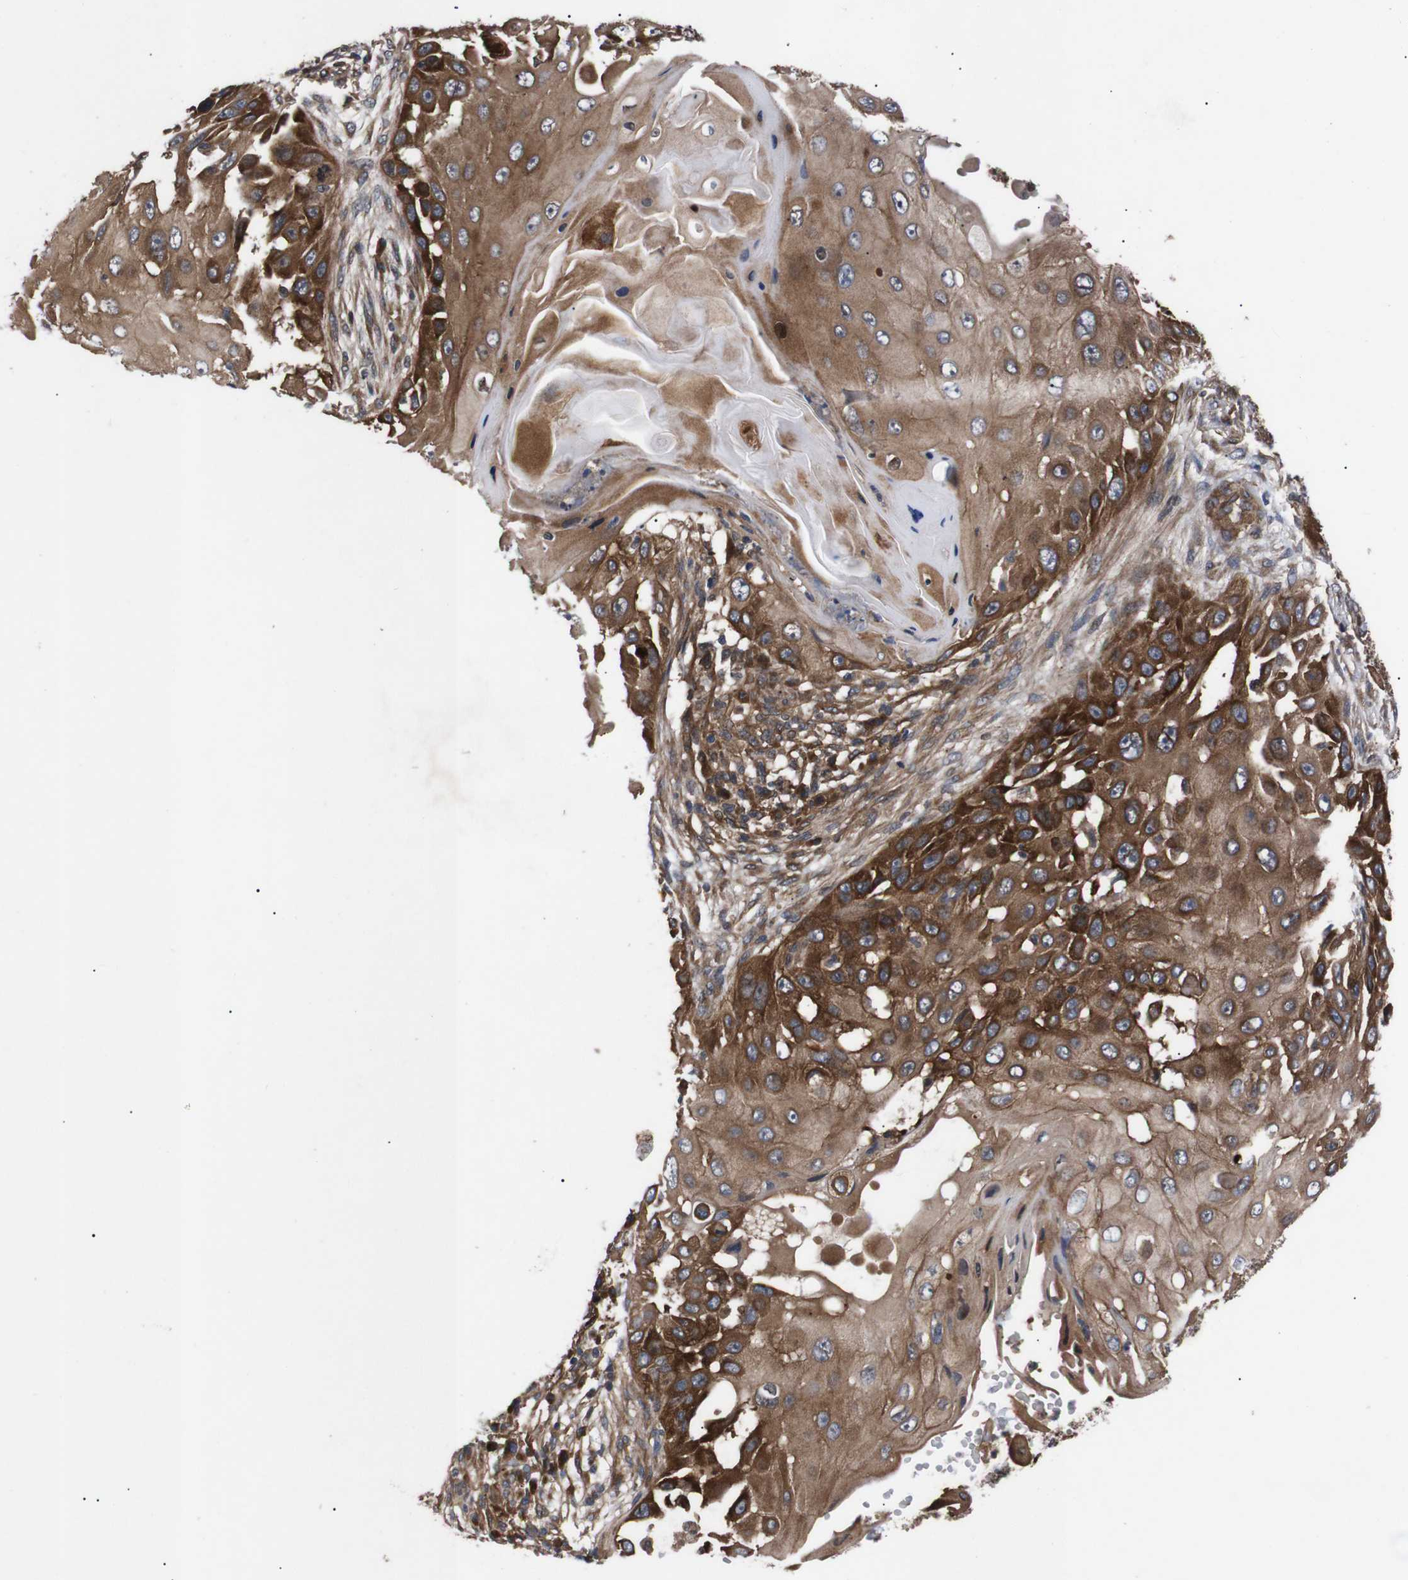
{"staining": {"intensity": "strong", "quantity": ">75%", "location": "cytoplasmic/membranous"}, "tissue": "skin cancer", "cell_type": "Tumor cells", "image_type": "cancer", "snomed": [{"axis": "morphology", "description": "Squamous cell carcinoma, NOS"}, {"axis": "topography", "description": "Skin"}], "caption": "Immunohistochemistry of skin cancer displays high levels of strong cytoplasmic/membranous staining in approximately >75% of tumor cells.", "gene": "PAWR", "patient": {"sex": "female", "age": 44}}